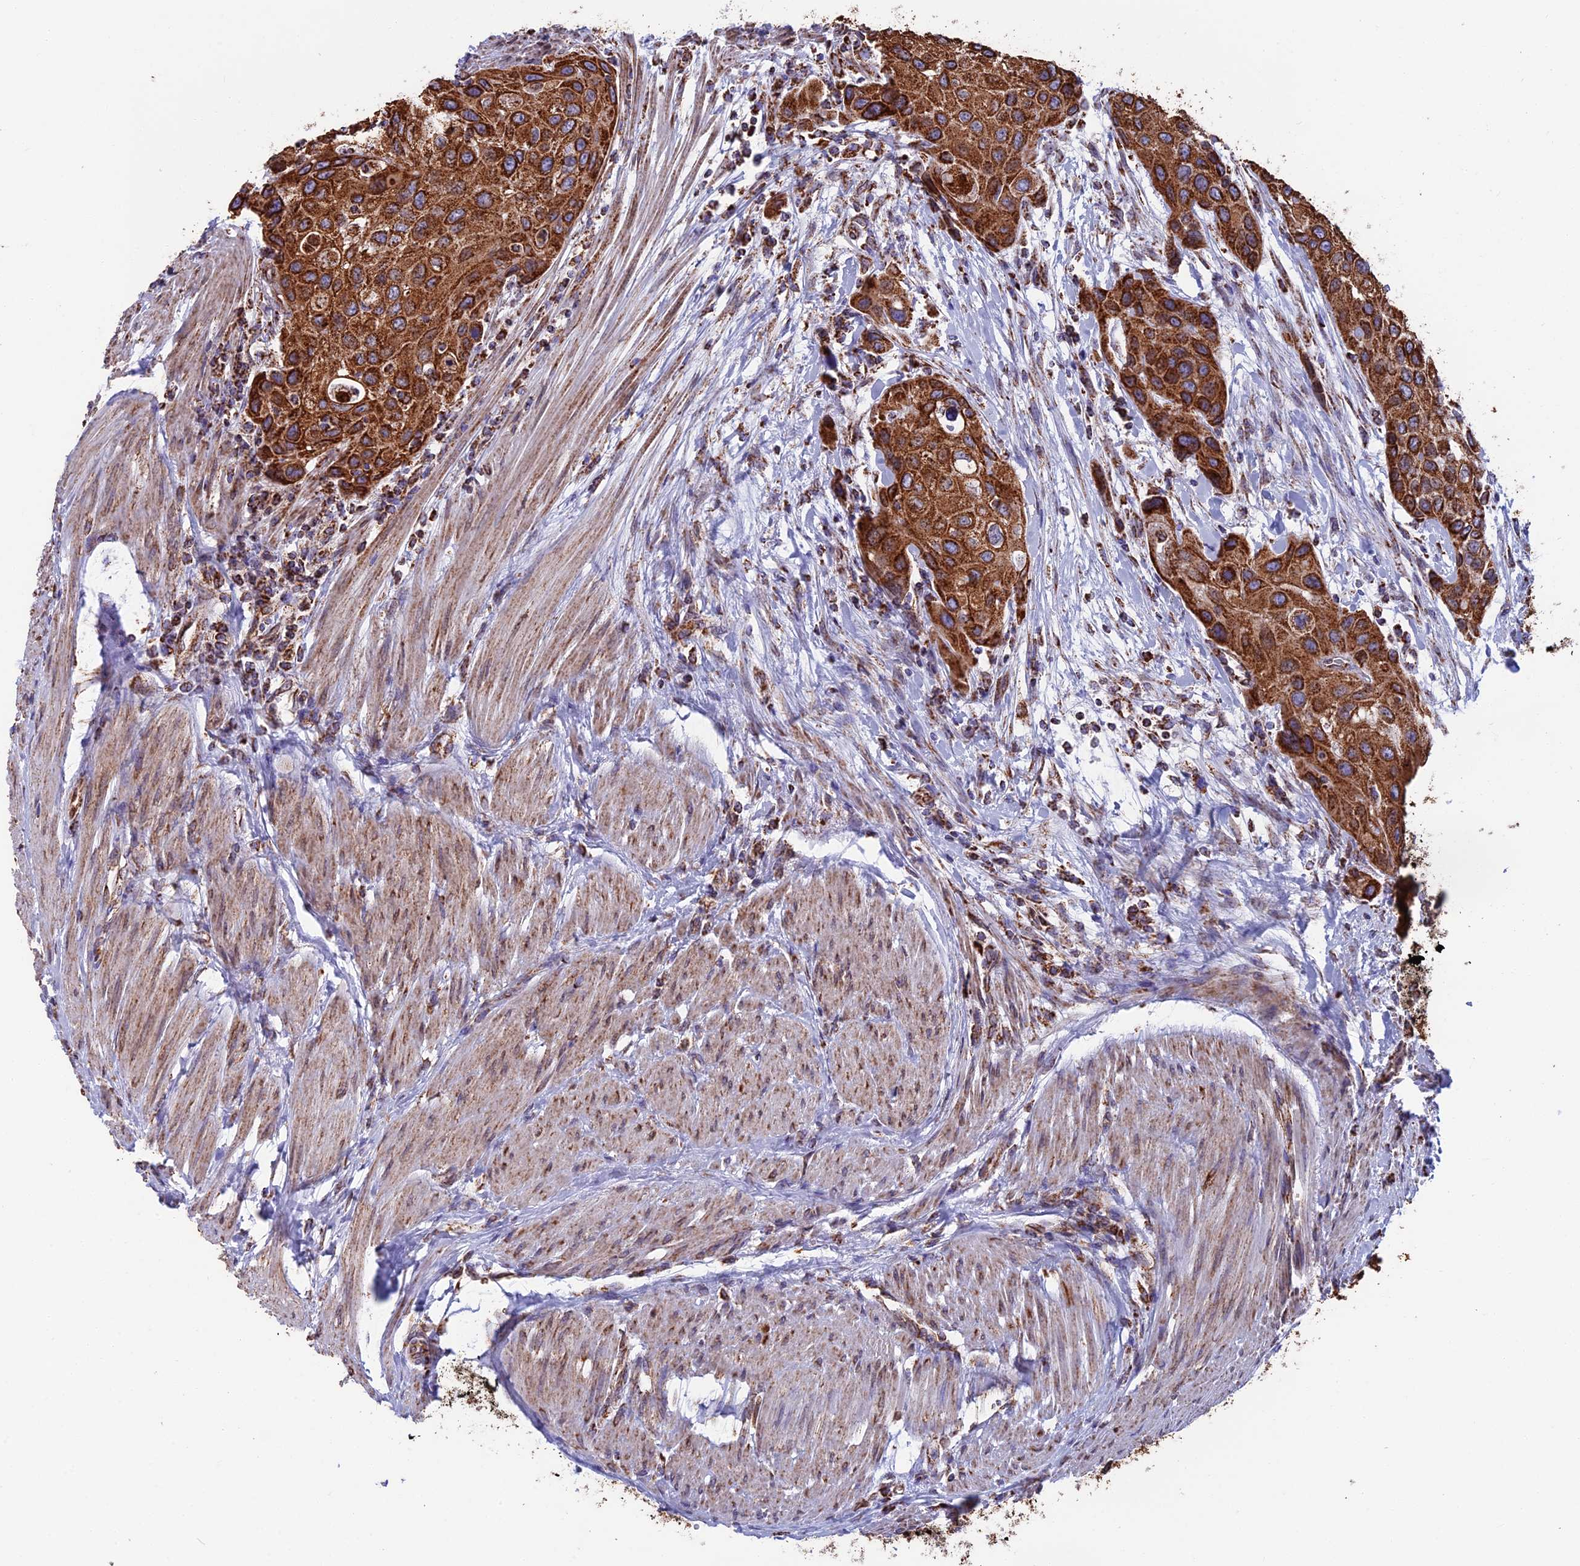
{"staining": {"intensity": "strong", "quantity": ">75%", "location": "cytoplasmic/membranous"}, "tissue": "urothelial cancer", "cell_type": "Tumor cells", "image_type": "cancer", "snomed": [{"axis": "morphology", "description": "Normal tissue, NOS"}, {"axis": "morphology", "description": "Urothelial carcinoma, High grade"}, {"axis": "topography", "description": "Vascular tissue"}, {"axis": "topography", "description": "Urinary bladder"}], "caption": "Urothelial carcinoma (high-grade) stained for a protein (brown) reveals strong cytoplasmic/membranous positive positivity in about >75% of tumor cells.", "gene": "CS", "patient": {"sex": "female", "age": 56}}